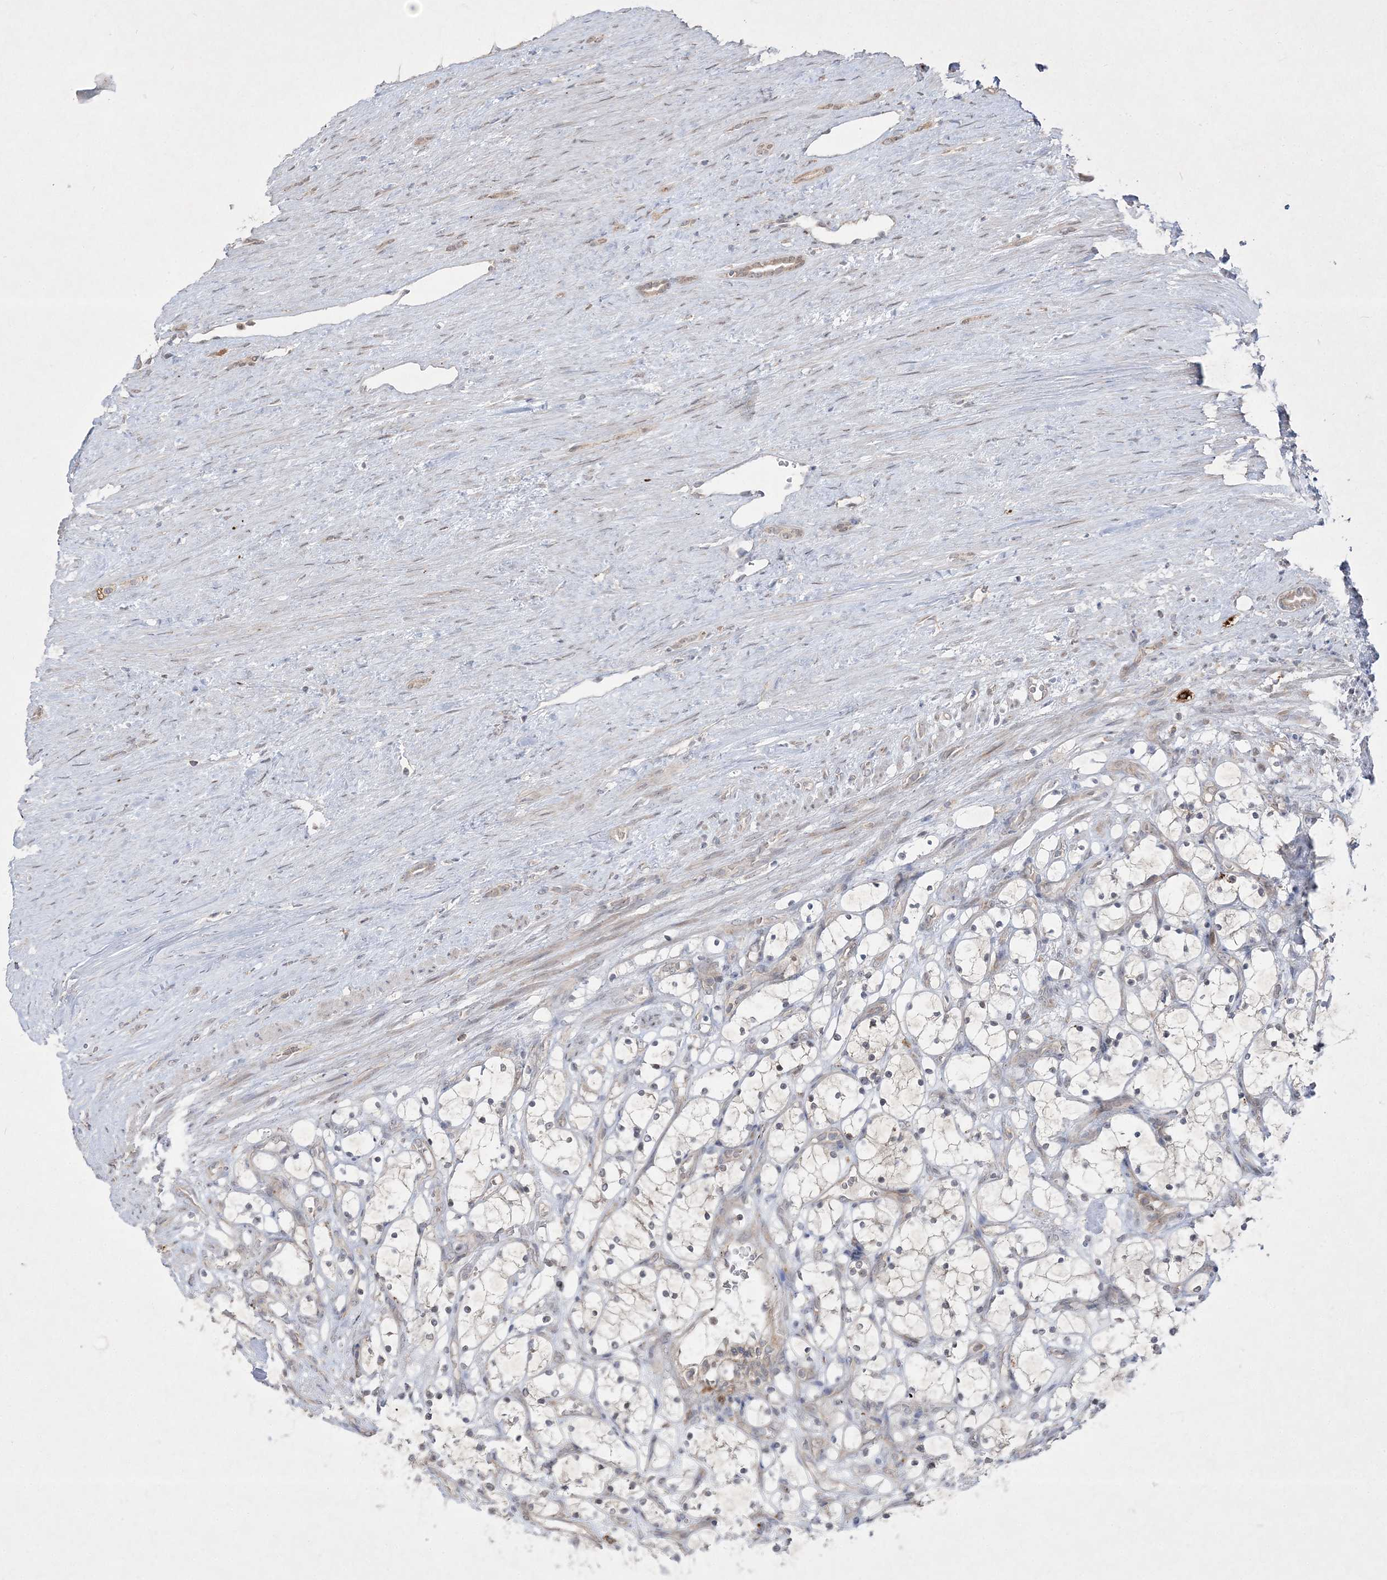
{"staining": {"intensity": "negative", "quantity": "none", "location": "none"}, "tissue": "renal cancer", "cell_type": "Tumor cells", "image_type": "cancer", "snomed": [{"axis": "morphology", "description": "Adenocarcinoma, NOS"}, {"axis": "topography", "description": "Kidney"}], "caption": "The IHC photomicrograph has no significant staining in tumor cells of renal adenocarcinoma tissue.", "gene": "CLNK", "patient": {"sex": "female", "age": 69}}